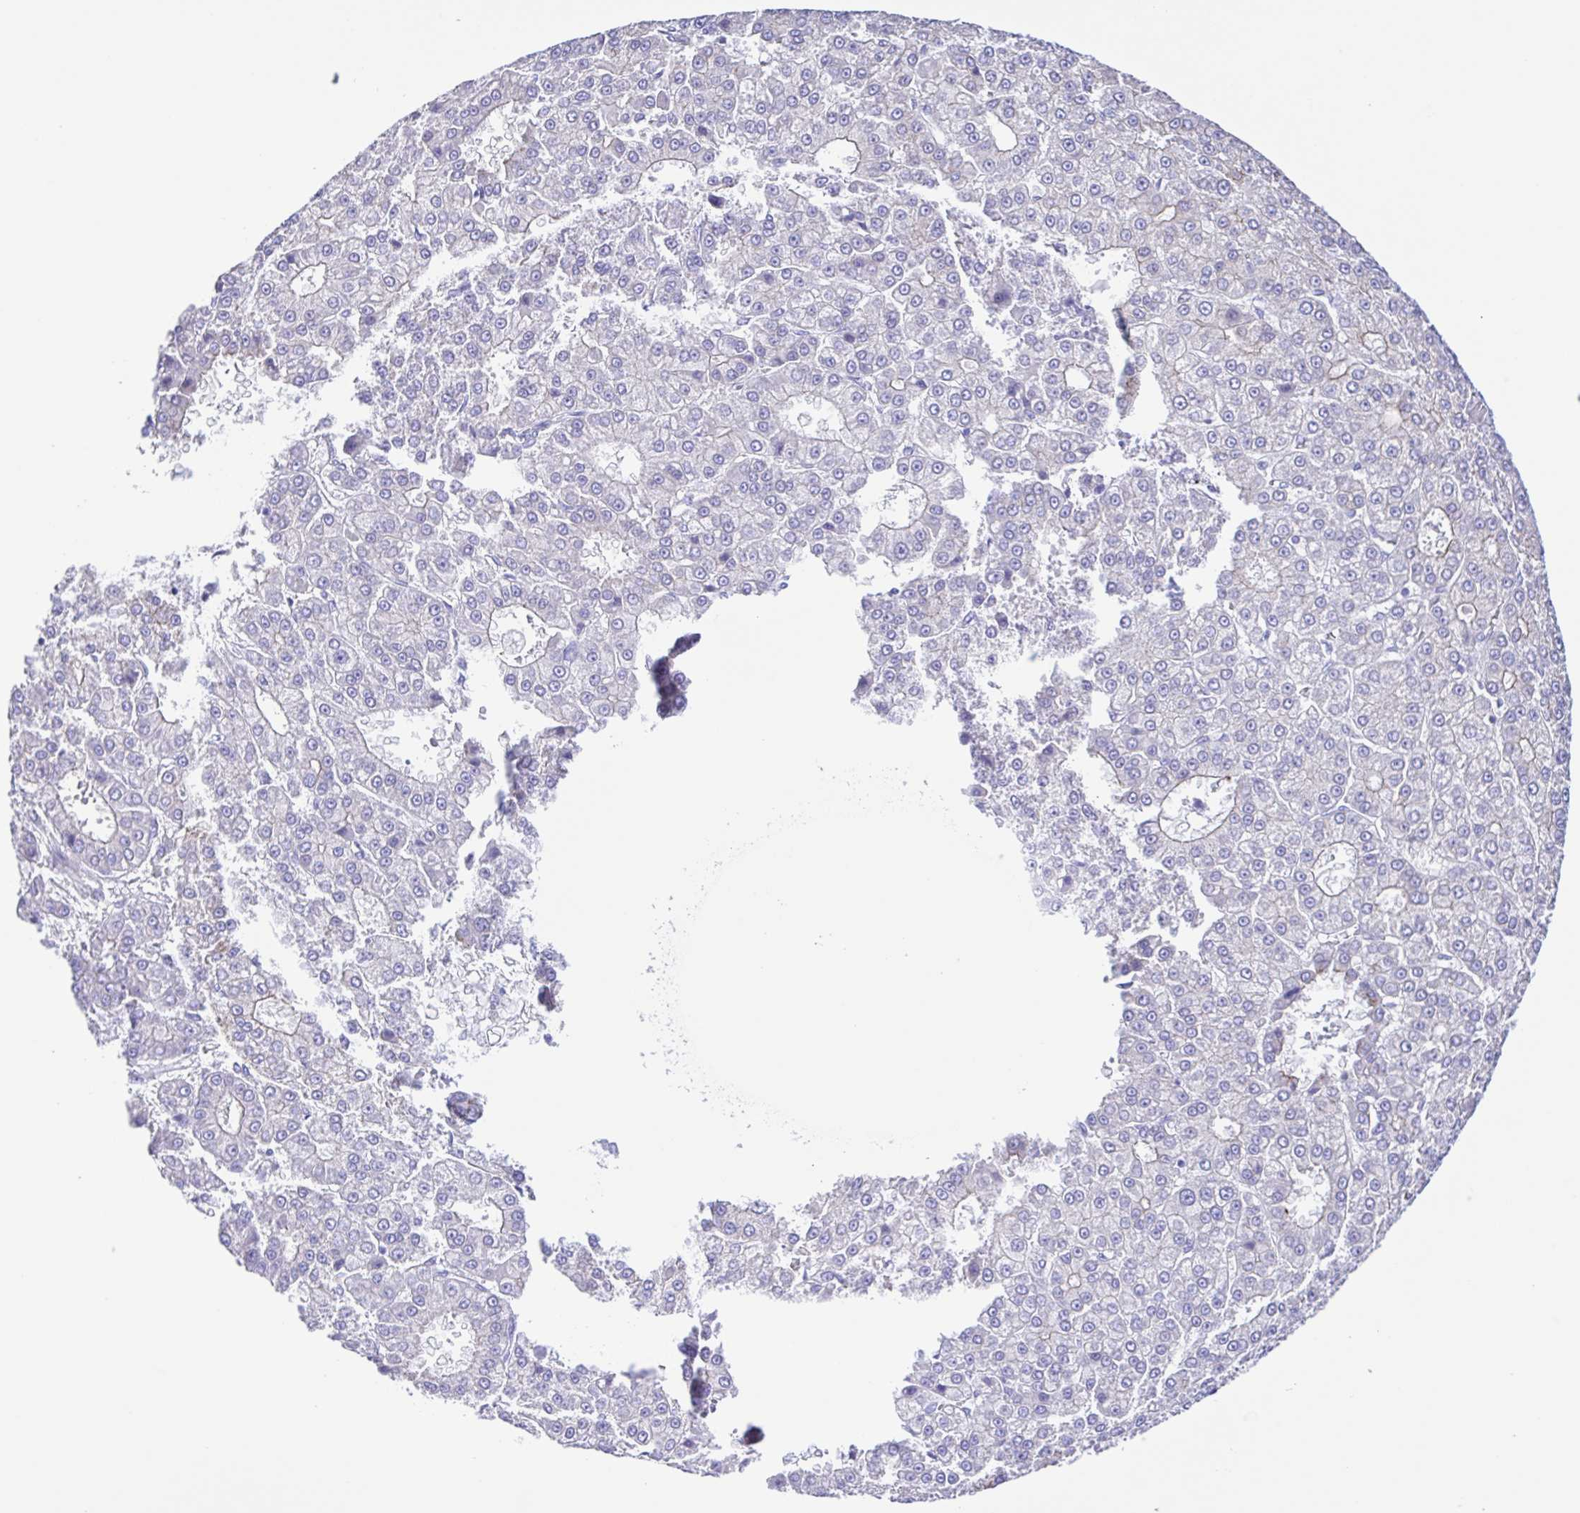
{"staining": {"intensity": "negative", "quantity": "none", "location": "none"}, "tissue": "liver cancer", "cell_type": "Tumor cells", "image_type": "cancer", "snomed": [{"axis": "morphology", "description": "Carcinoma, Hepatocellular, NOS"}, {"axis": "topography", "description": "Liver"}], "caption": "Immunohistochemical staining of human hepatocellular carcinoma (liver) demonstrates no significant positivity in tumor cells.", "gene": "CYP11A1", "patient": {"sex": "male", "age": 70}}